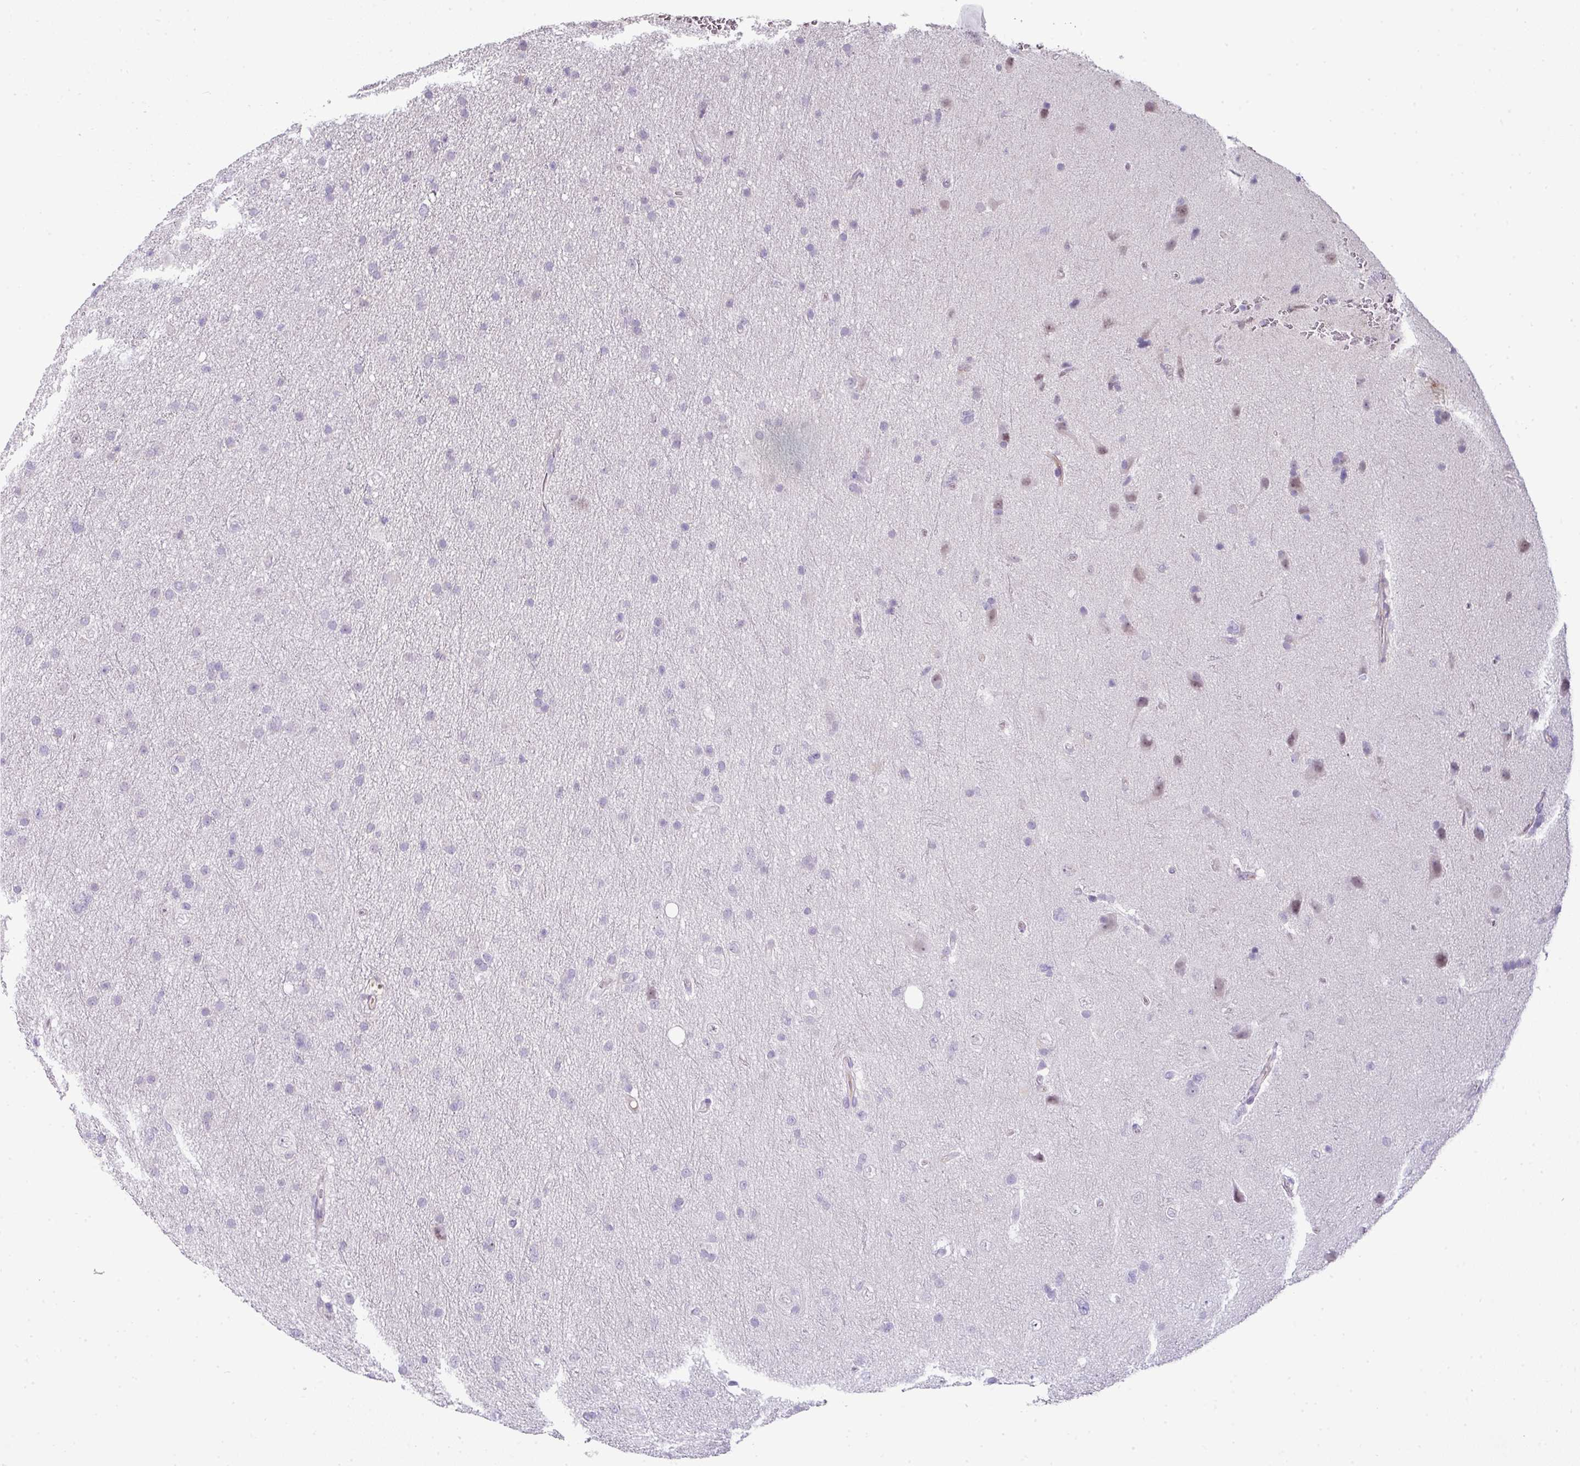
{"staining": {"intensity": "negative", "quantity": "none", "location": "none"}, "tissue": "glioma", "cell_type": "Tumor cells", "image_type": "cancer", "snomed": [{"axis": "morphology", "description": "Glioma, malignant, Low grade"}, {"axis": "topography", "description": "Cerebral cortex"}], "caption": "Micrograph shows no protein expression in tumor cells of glioma tissue. (DAB (3,3'-diaminobenzidine) IHC visualized using brightfield microscopy, high magnification).", "gene": "FGF17", "patient": {"sex": "female", "age": 39}}